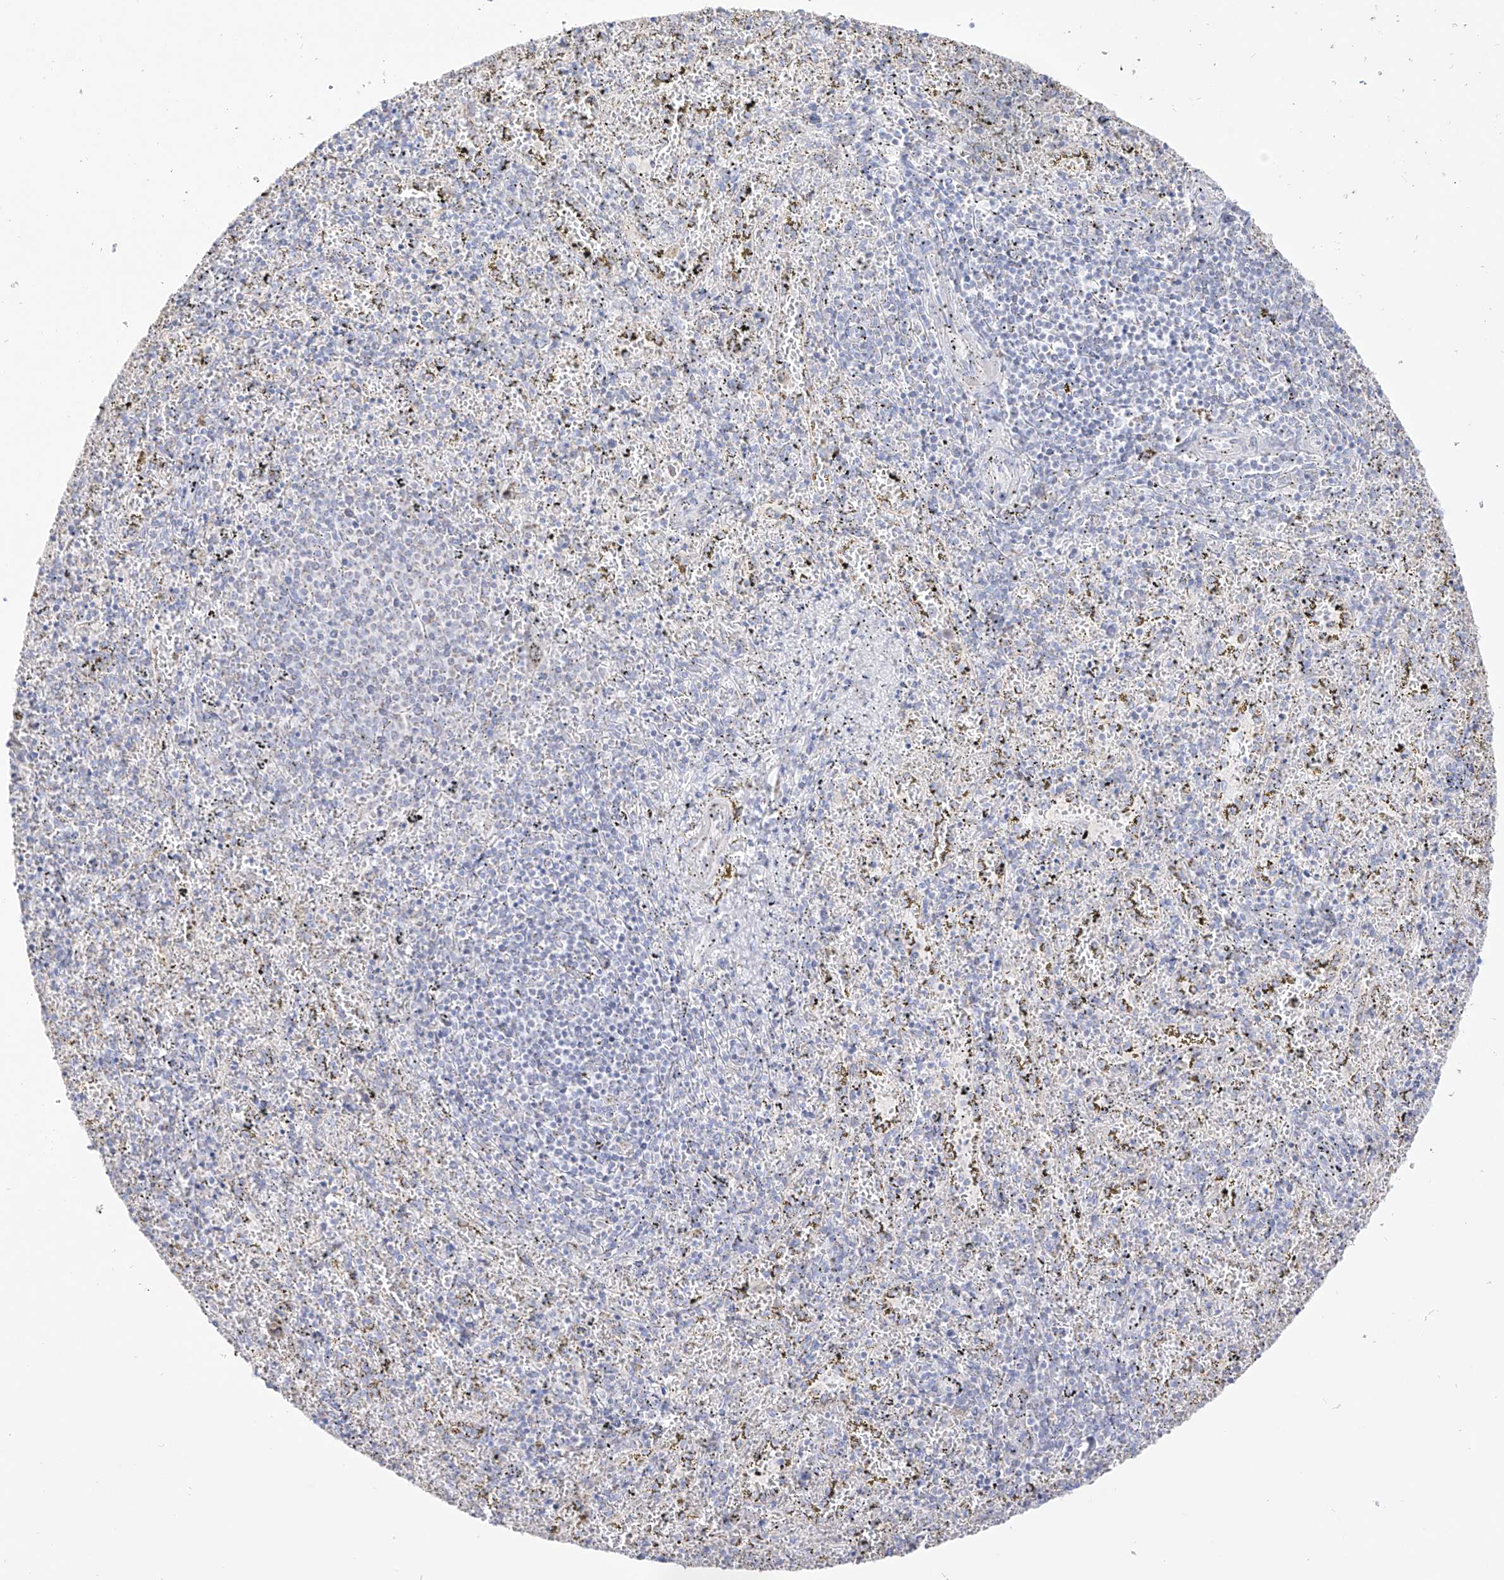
{"staining": {"intensity": "negative", "quantity": "none", "location": "none"}, "tissue": "spleen", "cell_type": "Cells in red pulp", "image_type": "normal", "snomed": [{"axis": "morphology", "description": "Normal tissue, NOS"}, {"axis": "topography", "description": "Spleen"}], "caption": "High power microscopy micrograph of an immunohistochemistry (IHC) image of unremarkable spleen, revealing no significant expression in cells in red pulp.", "gene": "RCHY1", "patient": {"sex": "male", "age": 11}}